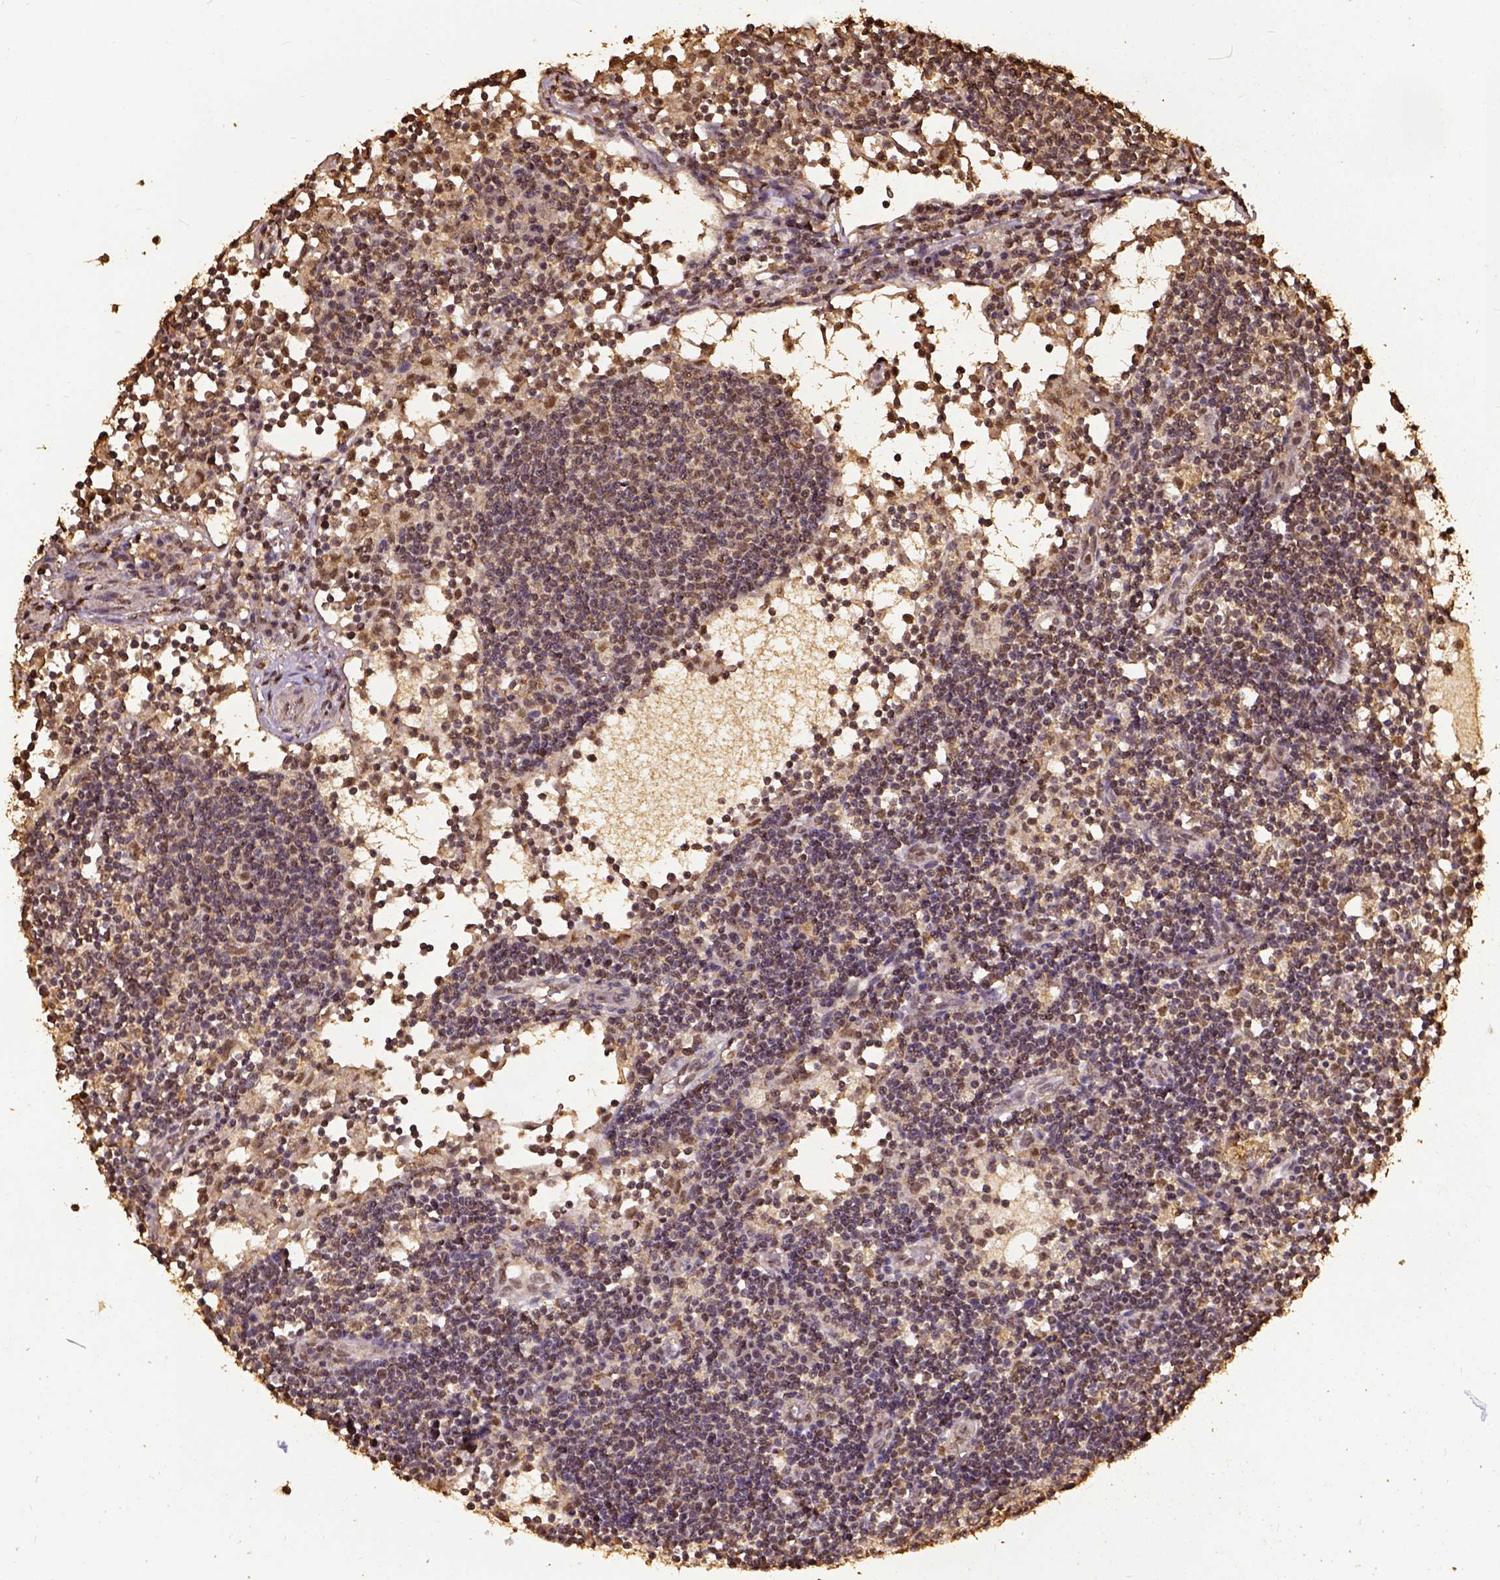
{"staining": {"intensity": "moderate", "quantity": ">75%", "location": "nuclear"}, "tissue": "lymph node", "cell_type": "Germinal center cells", "image_type": "normal", "snomed": [{"axis": "morphology", "description": "Normal tissue, NOS"}, {"axis": "topography", "description": "Lymph node"}], "caption": "Moderate nuclear protein positivity is appreciated in approximately >75% of germinal center cells in lymph node. Immunohistochemistry stains the protein in brown and the nuclei are stained blue.", "gene": "NACC1", "patient": {"sex": "female", "age": 72}}